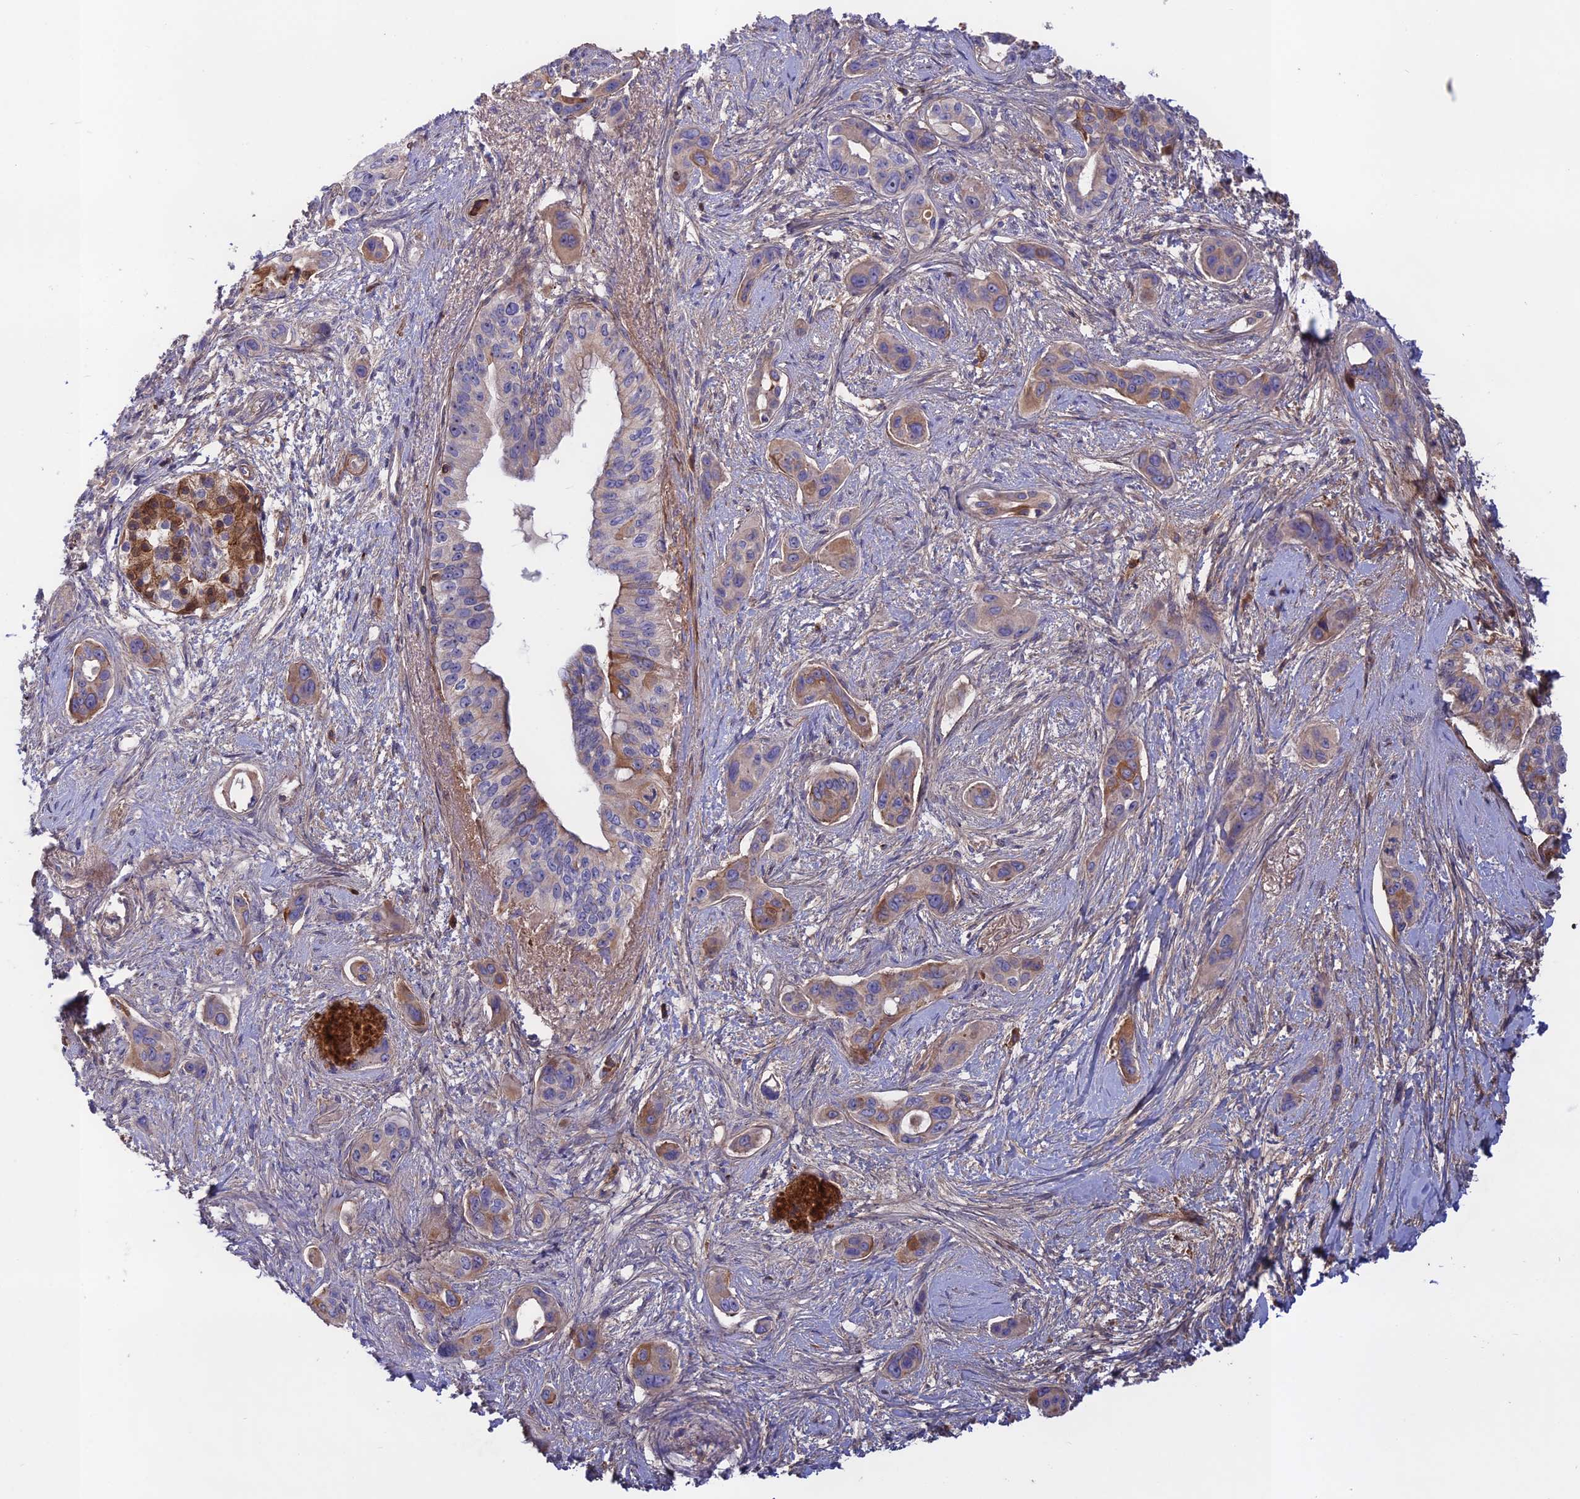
{"staining": {"intensity": "moderate", "quantity": "<25%", "location": "cytoplasmic/membranous"}, "tissue": "pancreatic cancer", "cell_type": "Tumor cells", "image_type": "cancer", "snomed": [{"axis": "morphology", "description": "Adenocarcinoma, NOS"}, {"axis": "topography", "description": "Pancreas"}], "caption": "Immunohistochemistry (IHC) of pancreatic cancer displays low levels of moderate cytoplasmic/membranous expression in approximately <25% of tumor cells. Nuclei are stained in blue.", "gene": "ADO", "patient": {"sex": "male", "age": 72}}